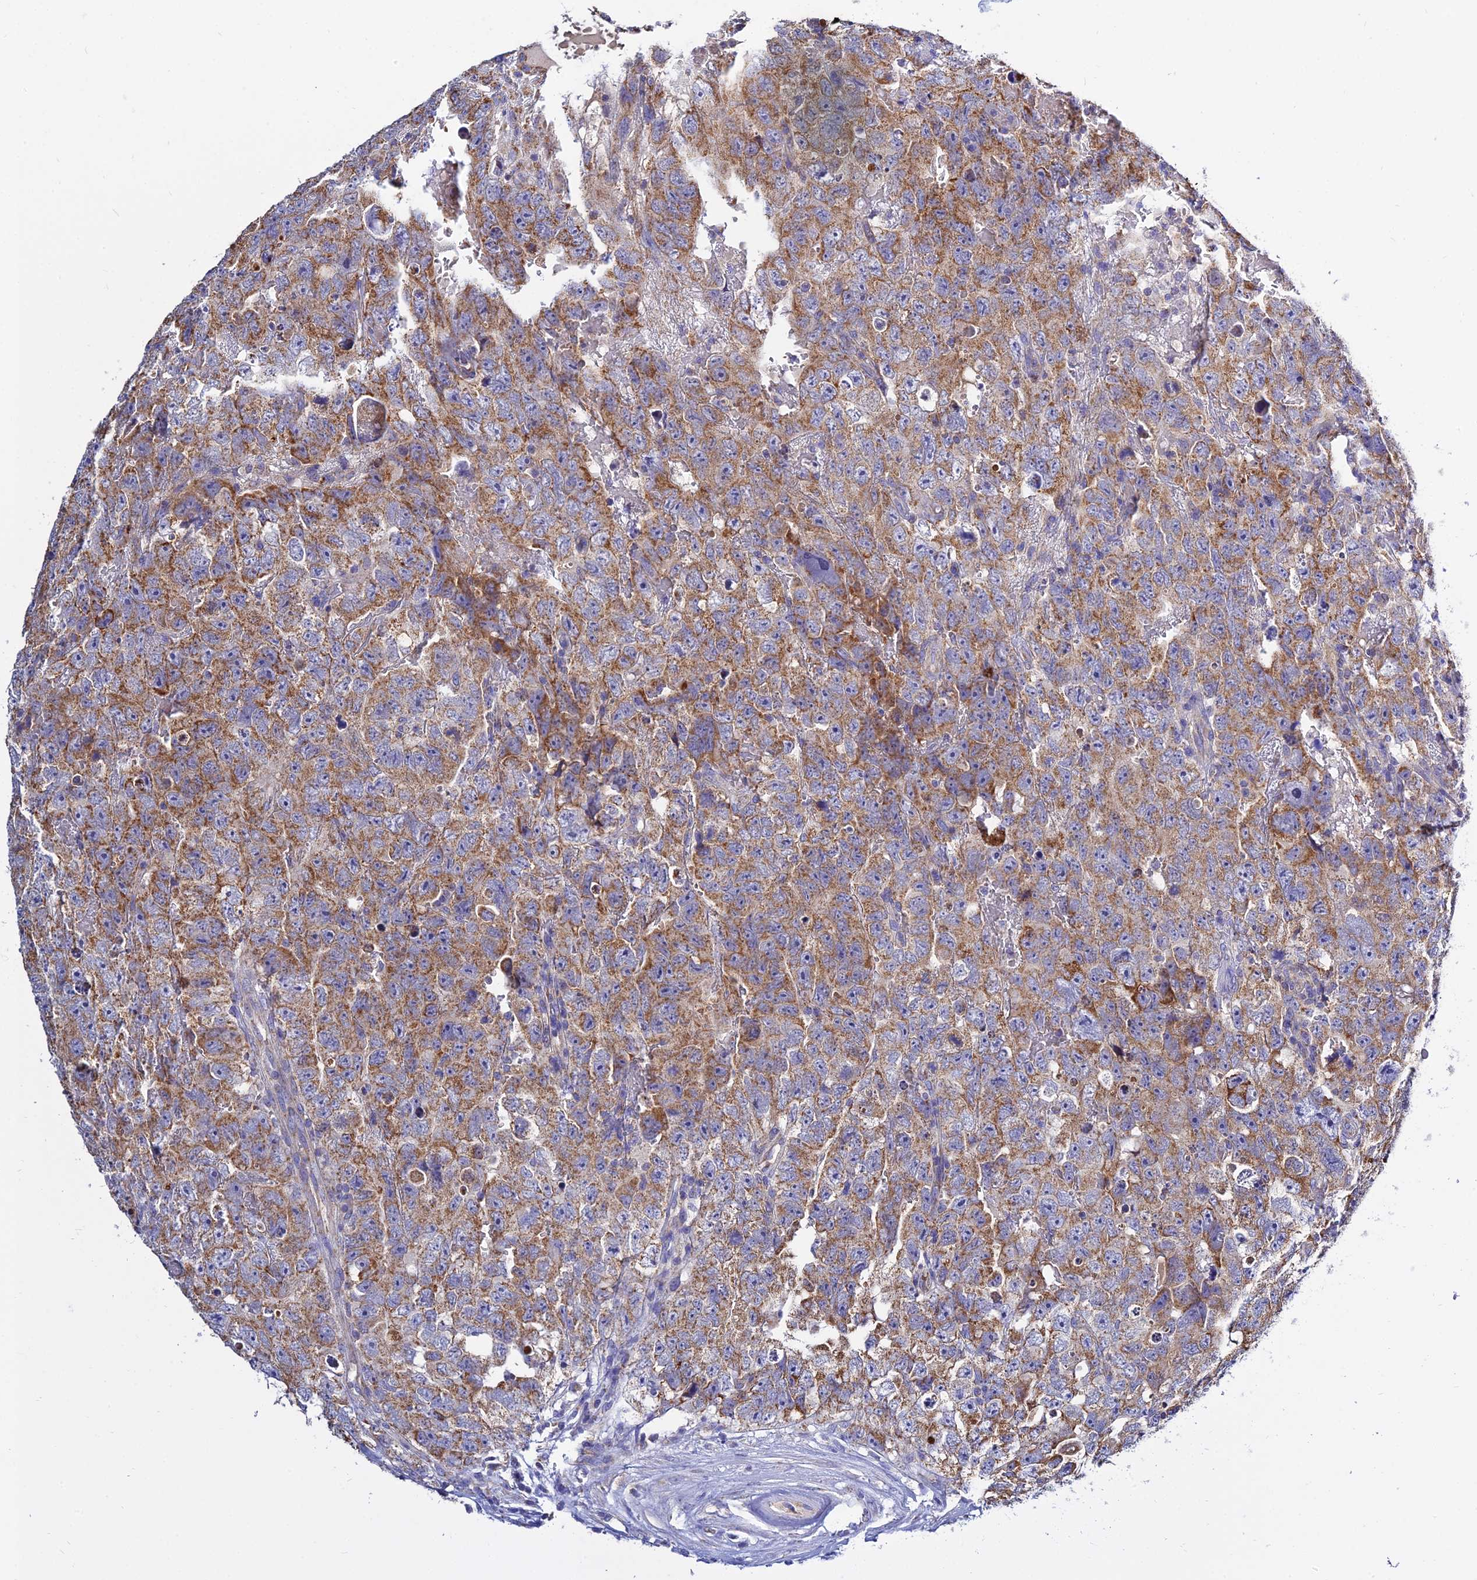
{"staining": {"intensity": "moderate", "quantity": ">75%", "location": "cytoplasmic/membranous"}, "tissue": "testis cancer", "cell_type": "Tumor cells", "image_type": "cancer", "snomed": [{"axis": "morphology", "description": "Carcinoma, Embryonal, NOS"}, {"axis": "topography", "description": "Testis"}], "caption": "High-power microscopy captured an immunohistochemistry (IHC) photomicrograph of testis cancer, revealing moderate cytoplasmic/membranous positivity in approximately >75% of tumor cells.", "gene": "TYW5", "patient": {"sex": "male", "age": 45}}